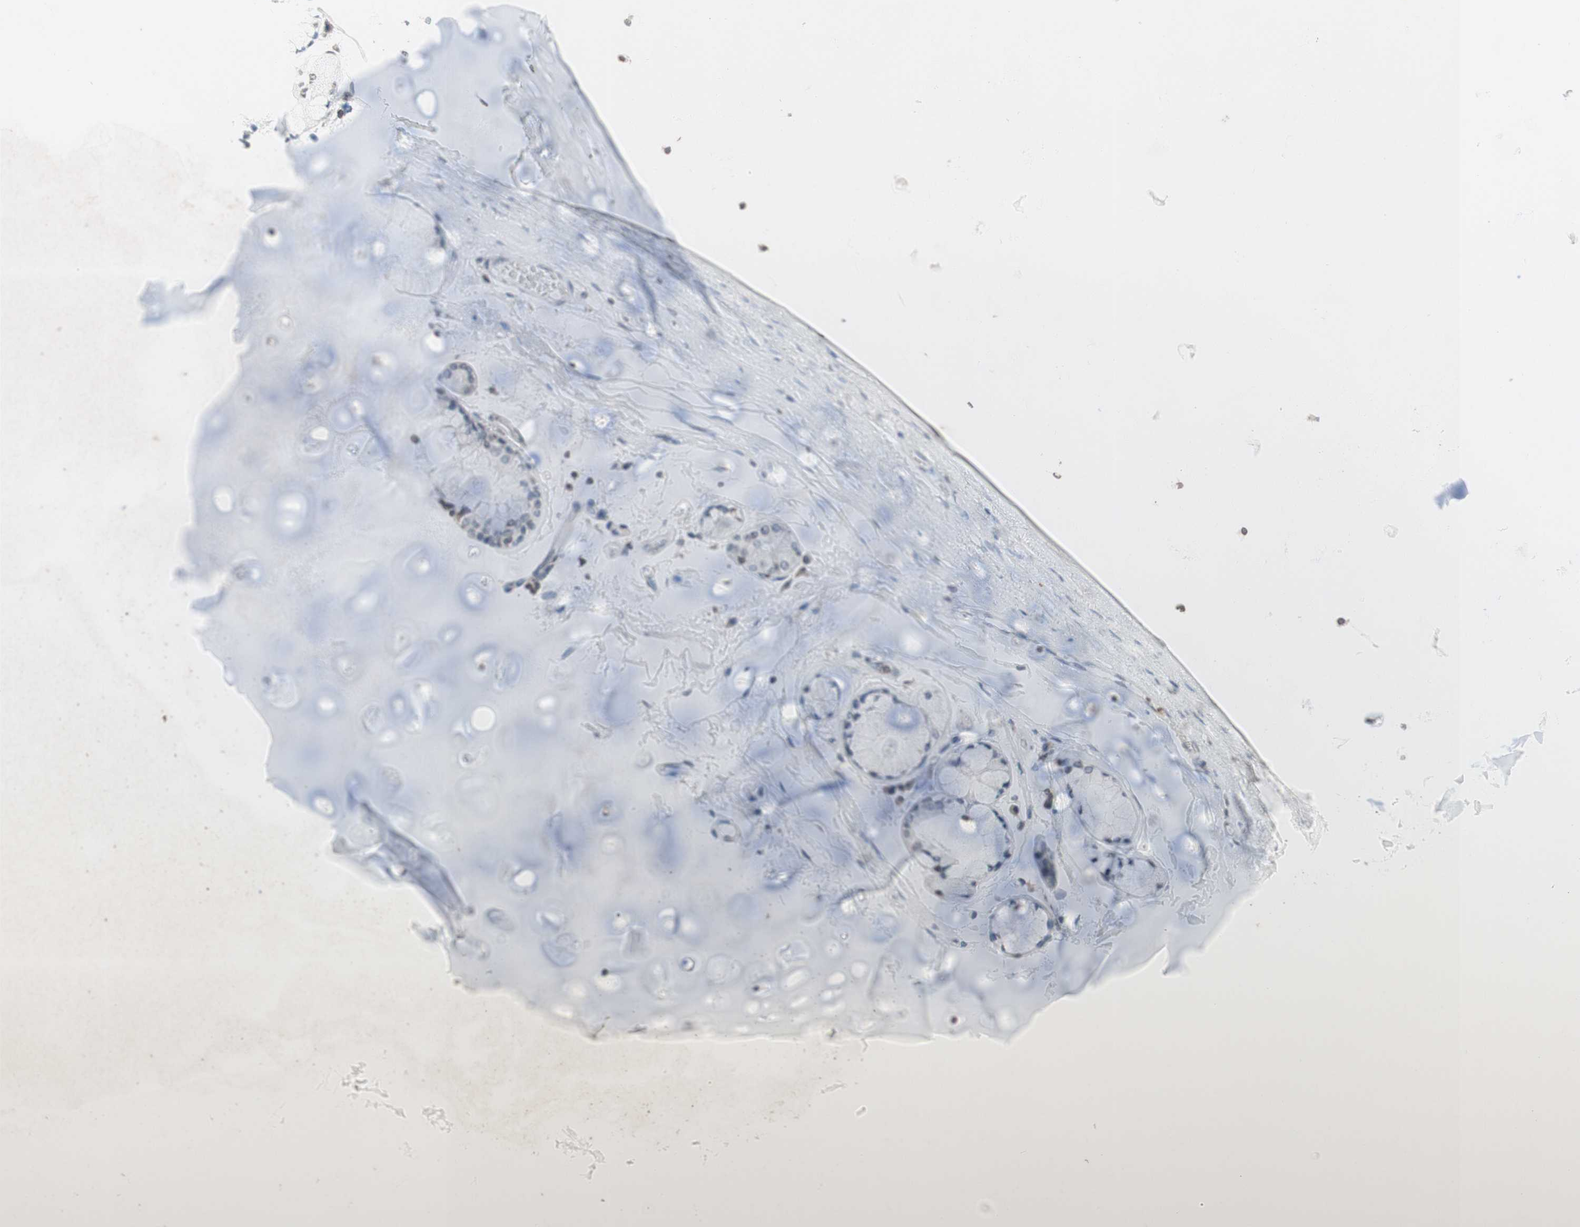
{"staining": {"intensity": "negative", "quantity": "none", "location": "none"}, "tissue": "adipose tissue", "cell_type": "Adipocytes", "image_type": "normal", "snomed": [{"axis": "morphology", "description": "Normal tissue, NOS"}, {"axis": "topography", "description": "Bronchus"}], "caption": "Adipocytes are negative for brown protein staining in normal adipose tissue. (Brightfield microscopy of DAB (3,3'-diaminobenzidine) IHC at high magnification).", "gene": "WIPF1", "patient": {"sex": "female", "age": 73}}